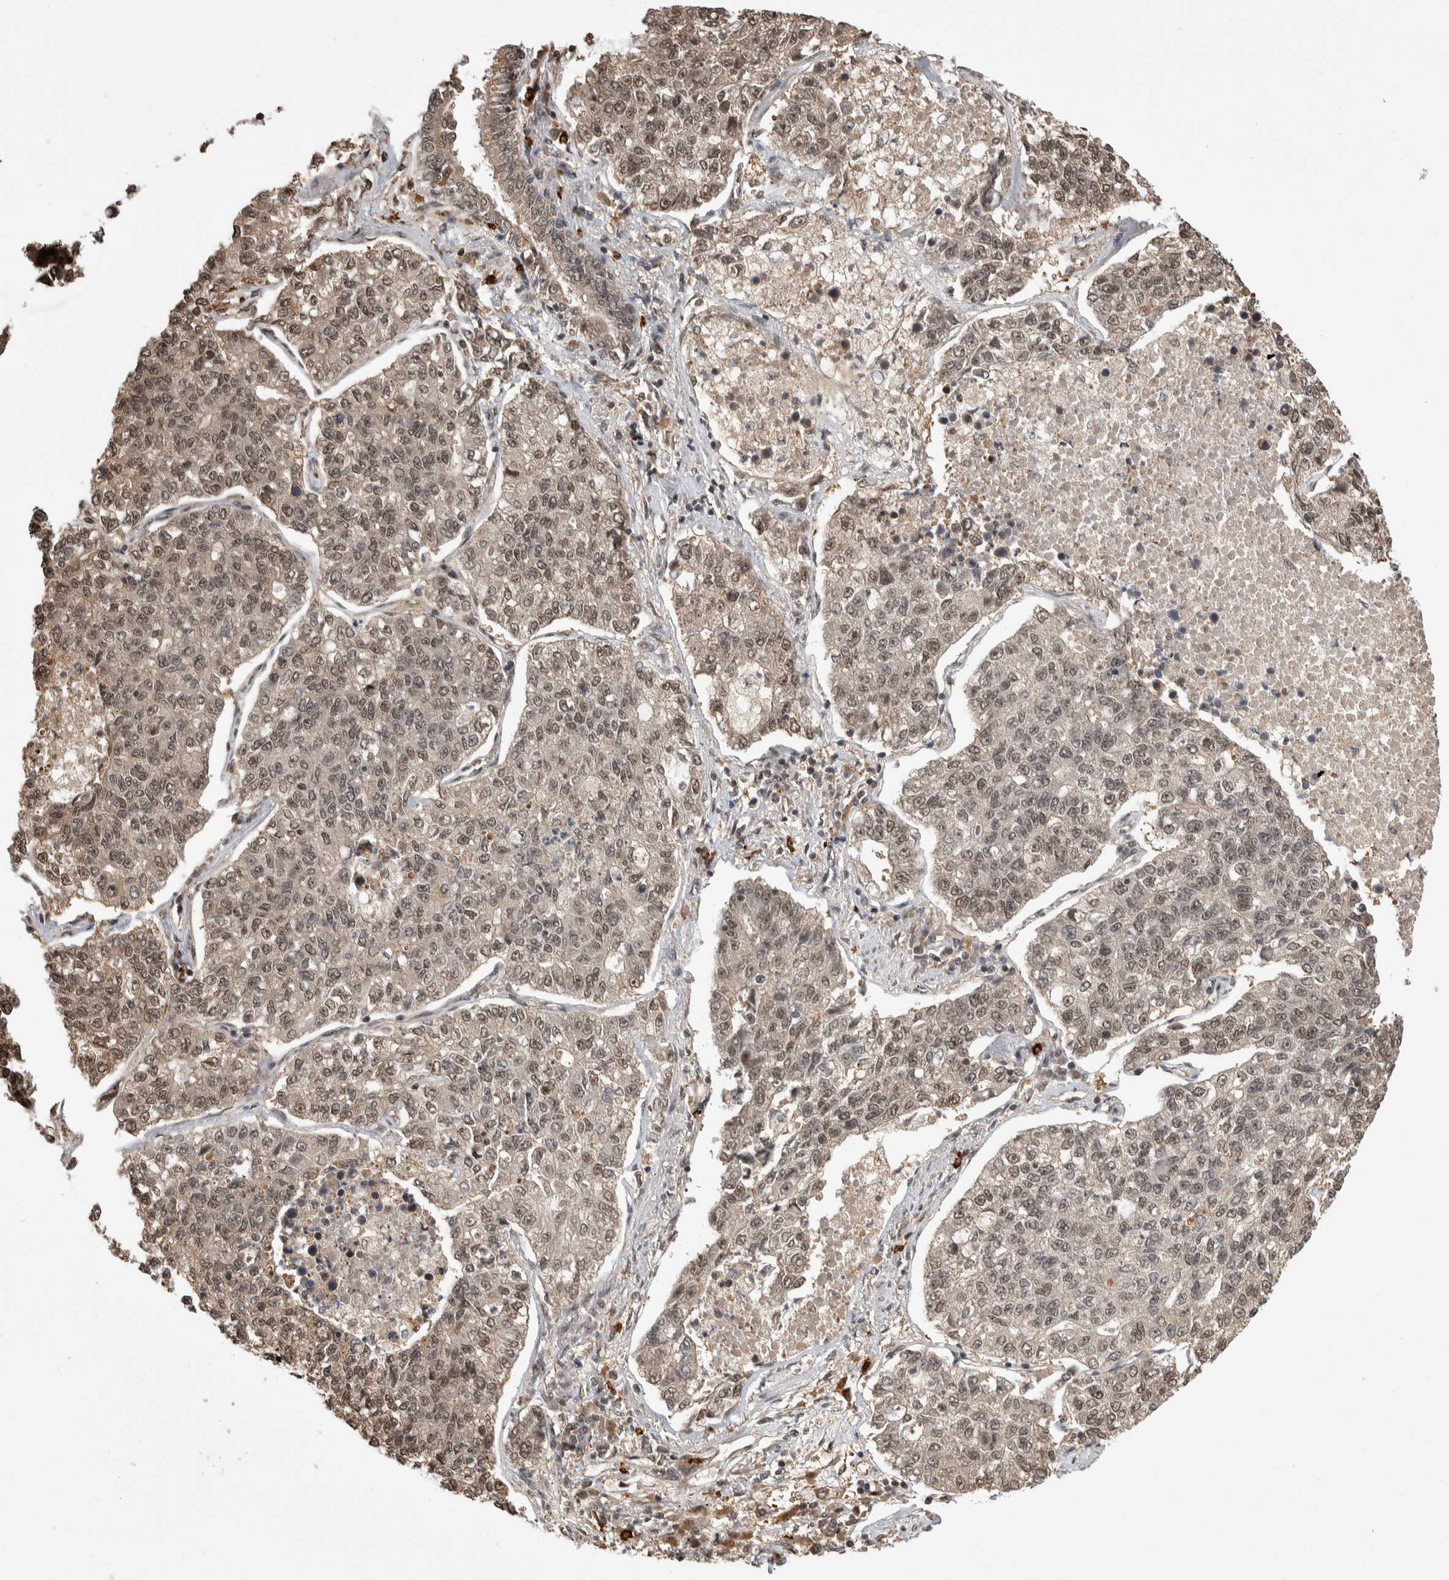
{"staining": {"intensity": "weak", "quantity": ">75%", "location": "nuclear"}, "tissue": "lung cancer", "cell_type": "Tumor cells", "image_type": "cancer", "snomed": [{"axis": "morphology", "description": "Adenocarcinoma, NOS"}, {"axis": "topography", "description": "Lung"}], "caption": "IHC (DAB (3,3'-diaminobenzidine)) staining of lung adenocarcinoma exhibits weak nuclear protein staining in about >75% of tumor cells.", "gene": "ZNF592", "patient": {"sex": "male", "age": 49}}